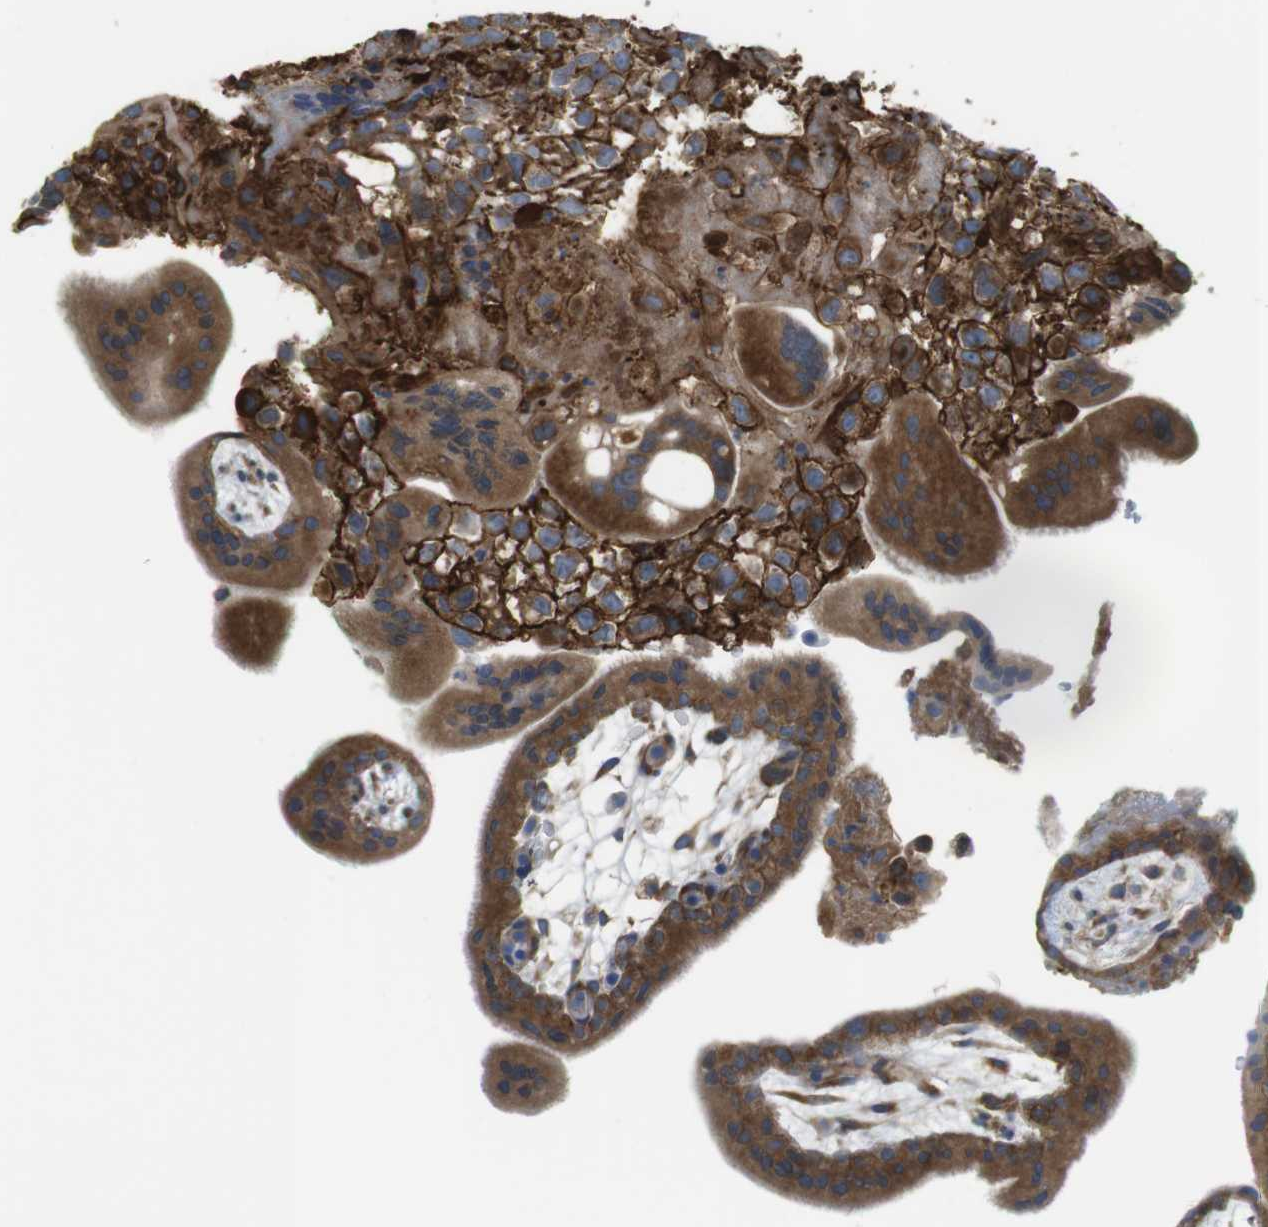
{"staining": {"intensity": "strong", "quantity": ">75%", "location": "cytoplasmic/membranous"}, "tissue": "placenta", "cell_type": "Trophoblastic cells", "image_type": "normal", "snomed": [{"axis": "morphology", "description": "Normal tissue, NOS"}, {"axis": "topography", "description": "Placenta"}], "caption": "Trophoblastic cells reveal high levels of strong cytoplasmic/membranous expression in approximately >75% of cells in normal placenta.", "gene": "GJC3", "patient": {"sex": "female", "age": 35}}